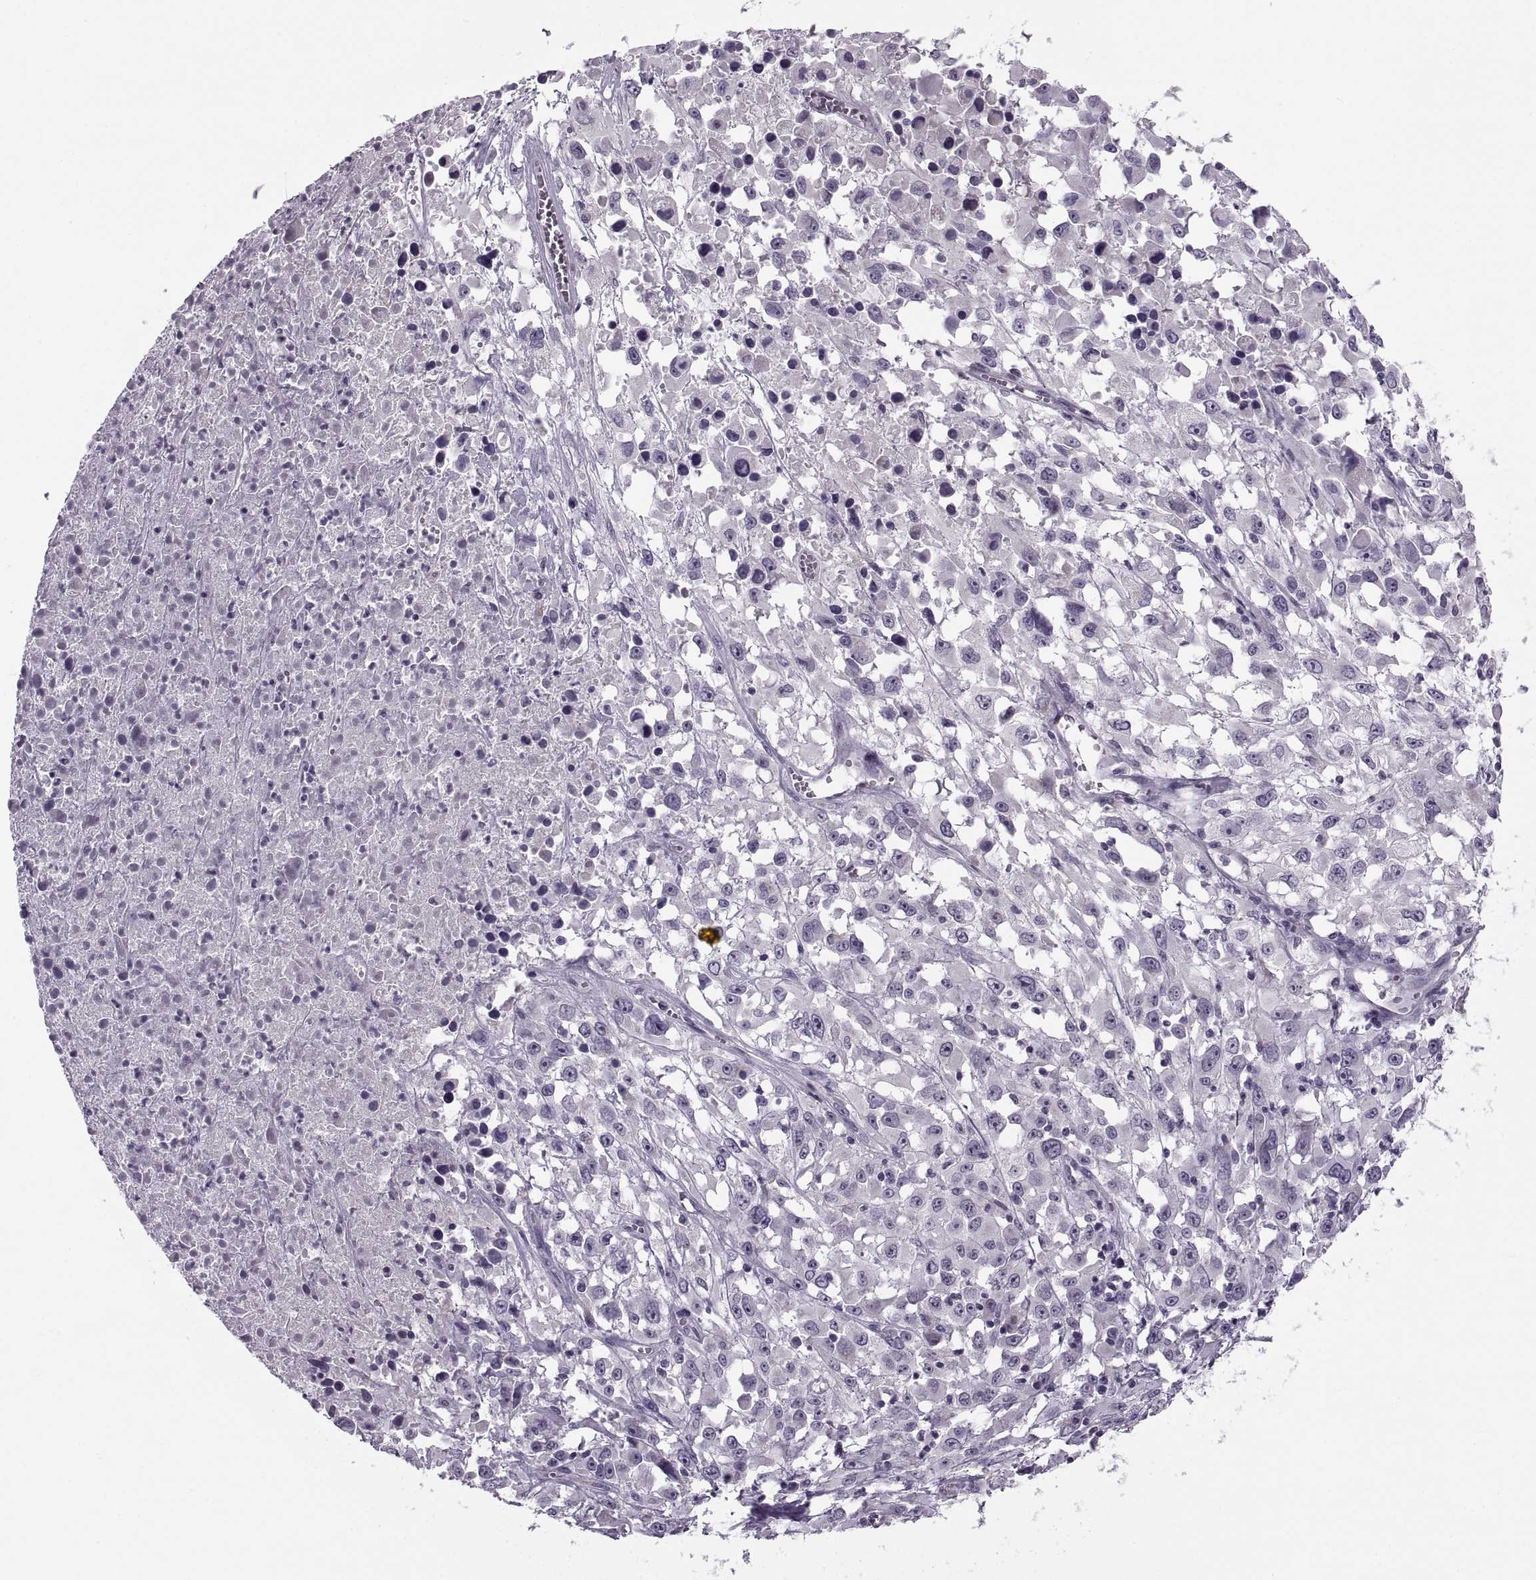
{"staining": {"intensity": "negative", "quantity": "none", "location": "none"}, "tissue": "melanoma", "cell_type": "Tumor cells", "image_type": "cancer", "snomed": [{"axis": "morphology", "description": "Malignant melanoma, Metastatic site"}, {"axis": "topography", "description": "Soft tissue"}], "caption": "A high-resolution image shows immunohistochemistry staining of malignant melanoma (metastatic site), which demonstrates no significant expression in tumor cells. (Brightfield microscopy of DAB (3,3'-diaminobenzidine) immunohistochemistry at high magnification).", "gene": "MAGEB1", "patient": {"sex": "male", "age": 50}}